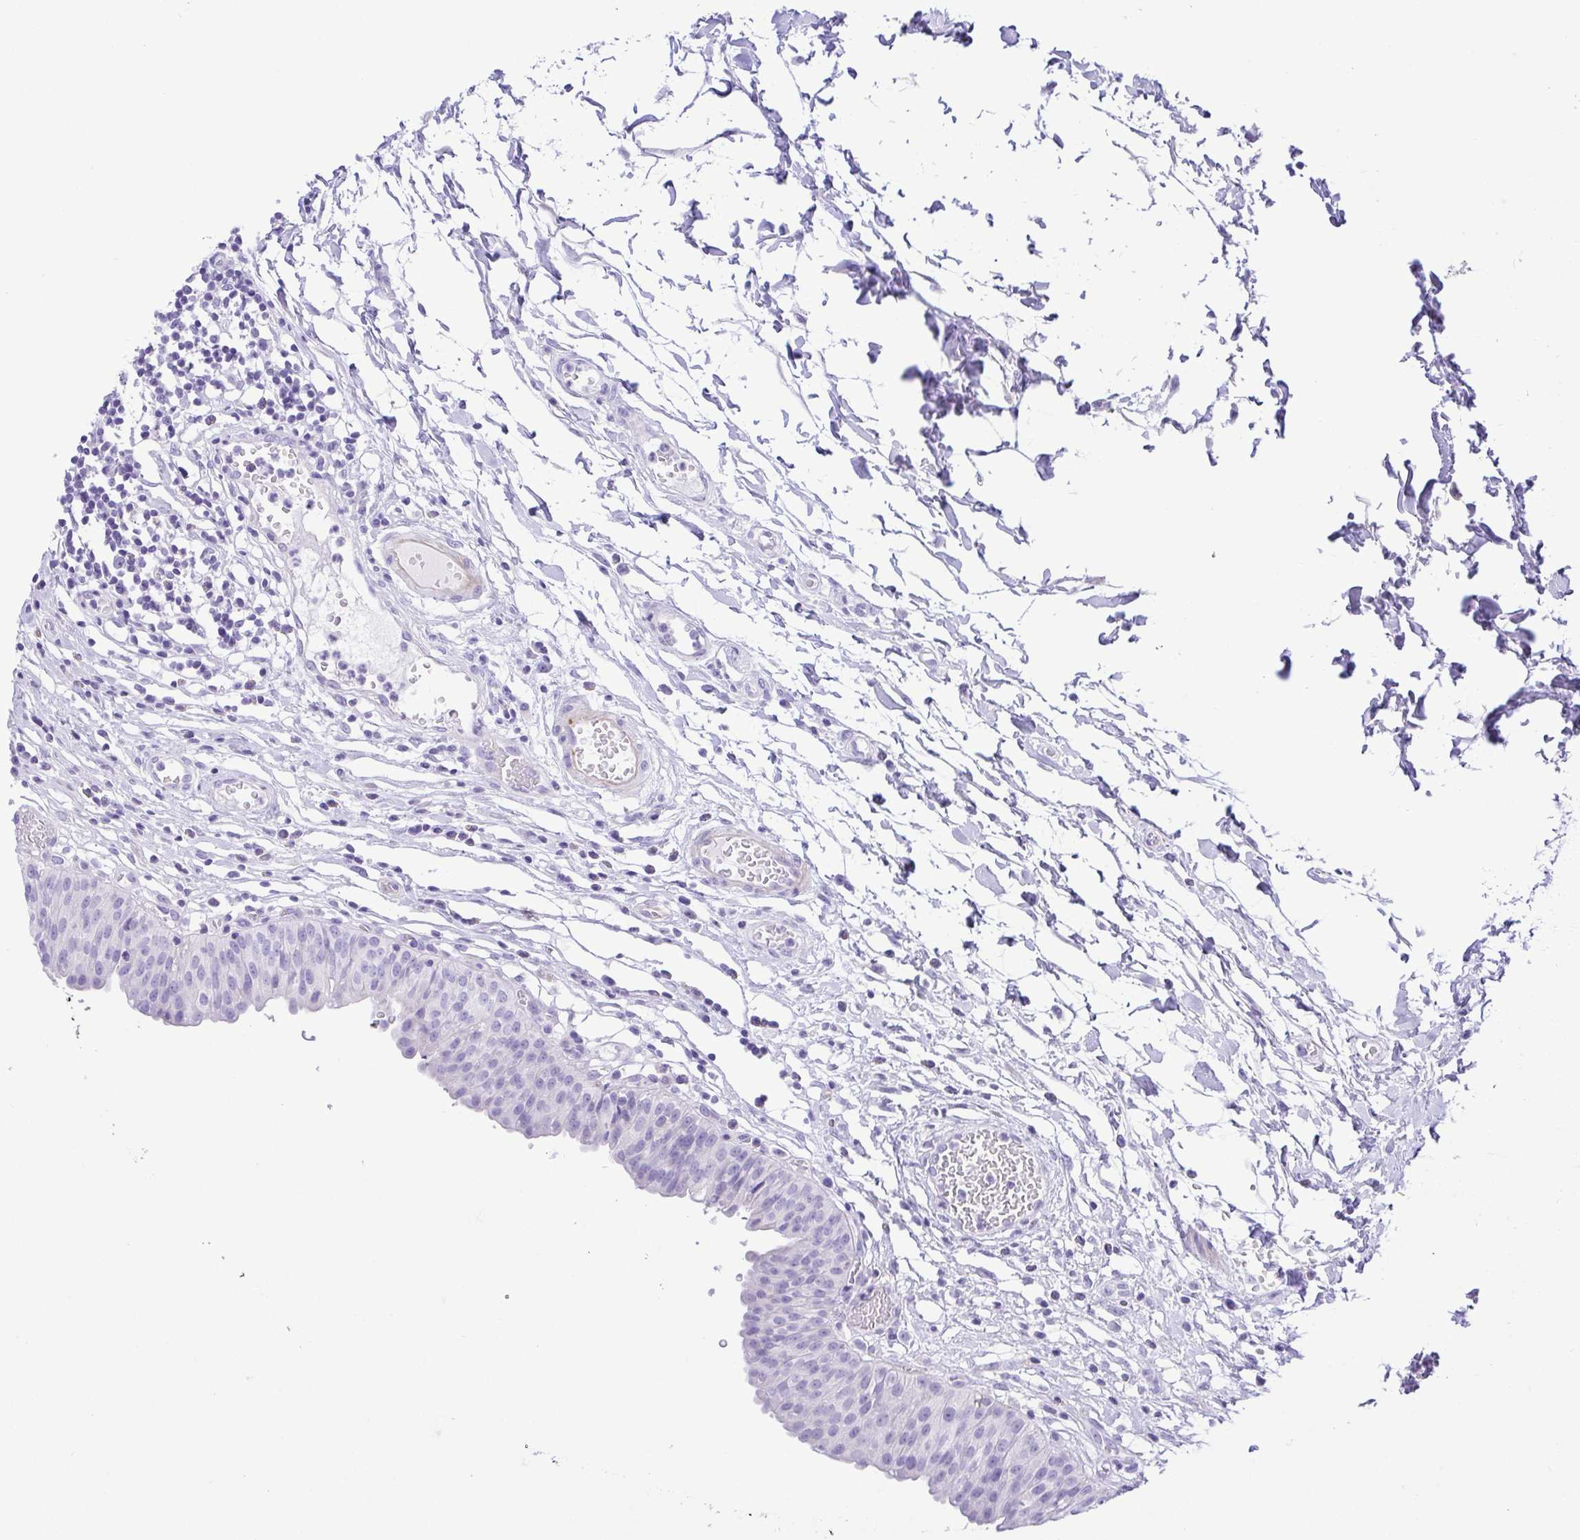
{"staining": {"intensity": "negative", "quantity": "none", "location": "none"}, "tissue": "urinary bladder", "cell_type": "Urothelial cells", "image_type": "normal", "snomed": [{"axis": "morphology", "description": "Normal tissue, NOS"}, {"axis": "topography", "description": "Urinary bladder"}], "caption": "A high-resolution image shows immunohistochemistry (IHC) staining of unremarkable urinary bladder, which shows no significant positivity in urothelial cells.", "gene": "GPR182", "patient": {"sex": "male", "age": 64}}